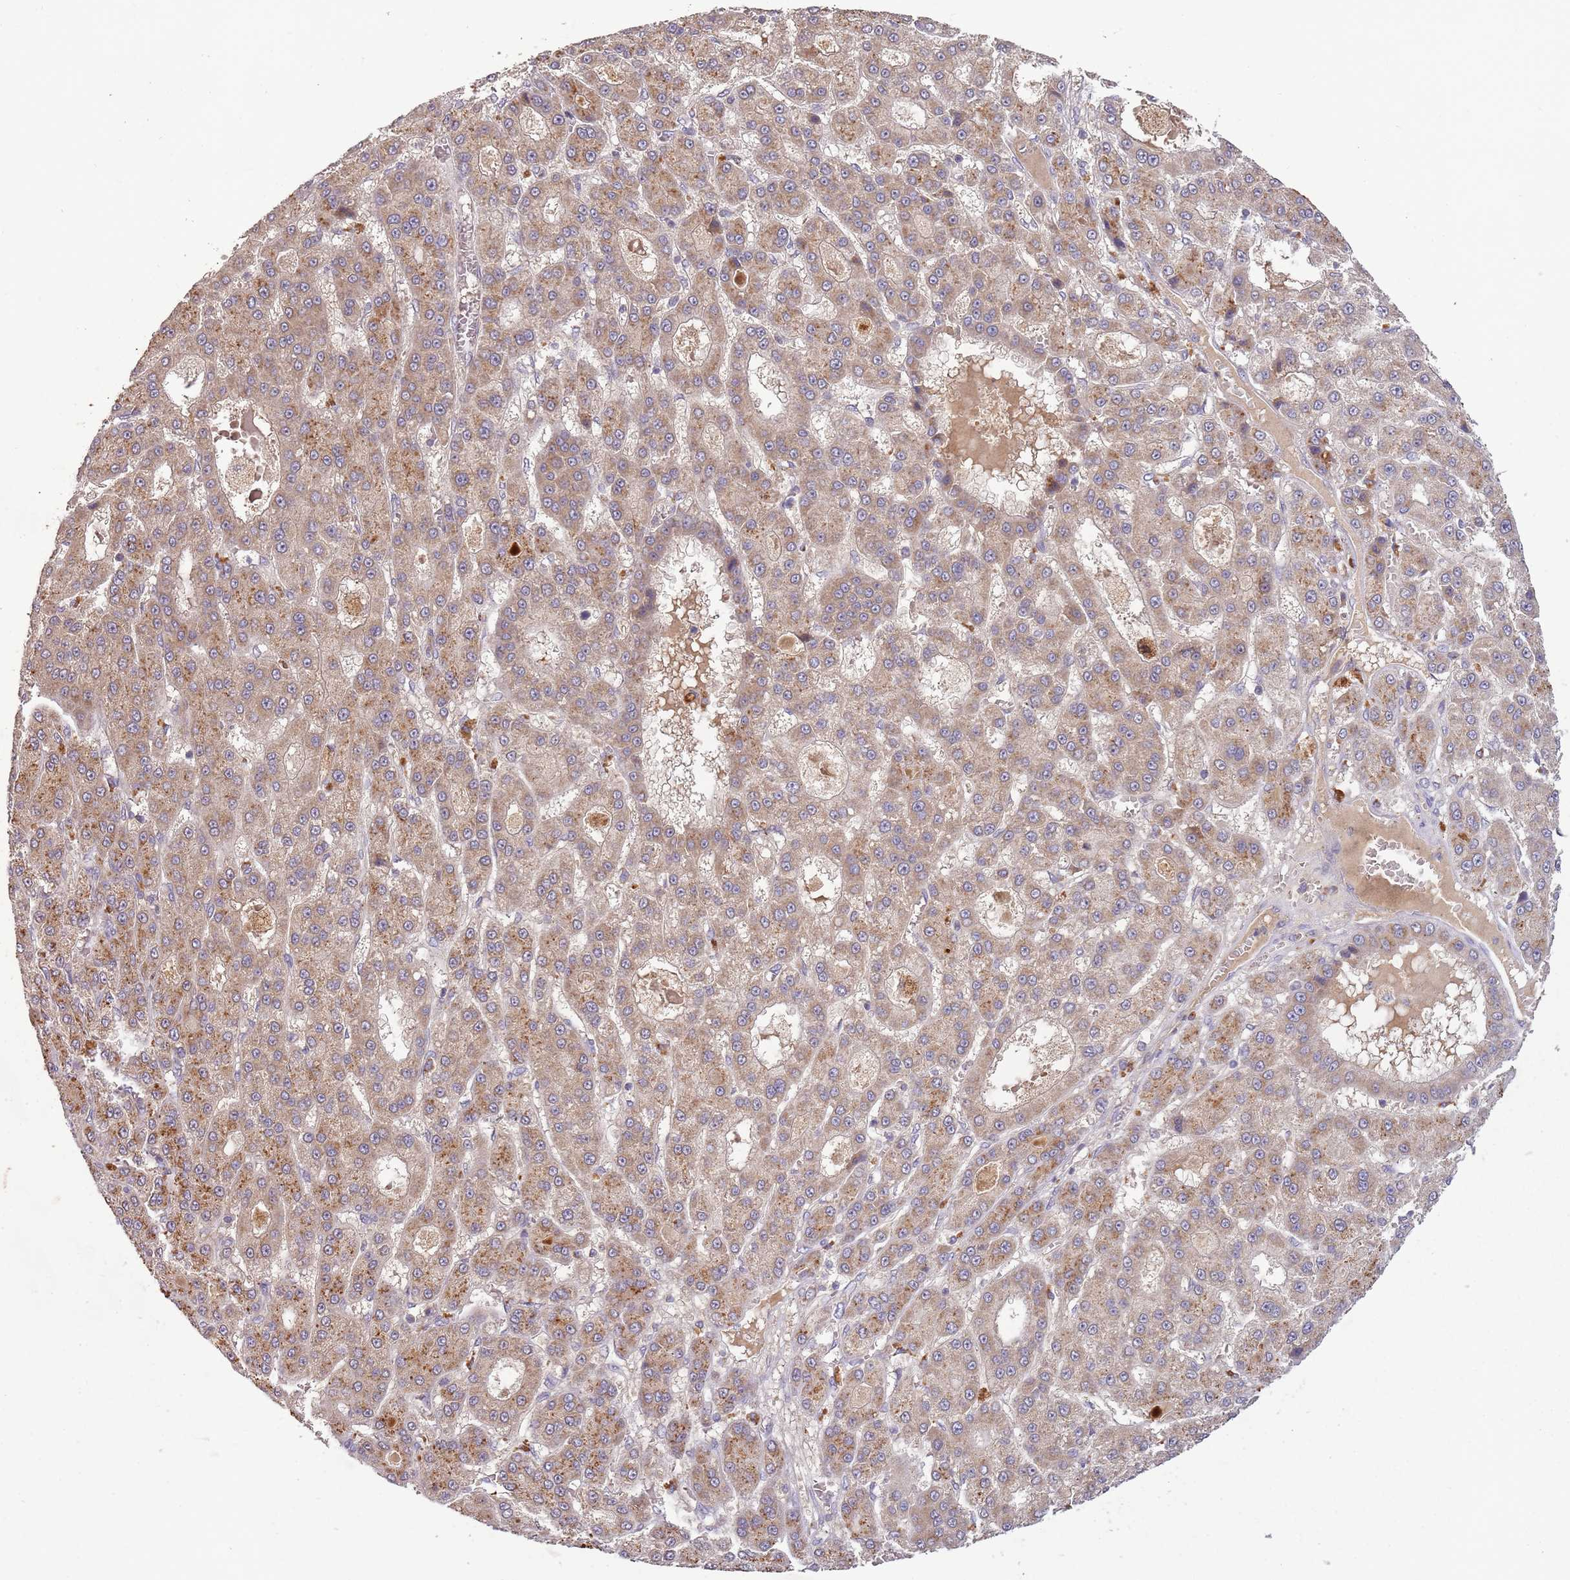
{"staining": {"intensity": "moderate", "quantity": ">75%", "location": "cytoplasmic/membranous"}, "tissue": "liver cancer", "cell_type": "Tumor cells", "image_type": "cancer", "snomed": [{"axis": "morphology", "description": "Carcinoma, Hepatocellular, NOS"}, {"axis": "topography", "description": "Liver"}], "caption": "A photomicrograph of human liver cancer (hepatocellular carcinoma) stained for a protein demonstrates moderate cytoplasmic/membranous brown staining in tumor cells.", "gene": "FECH", "patient": {"sex": "male", "age": 70}}